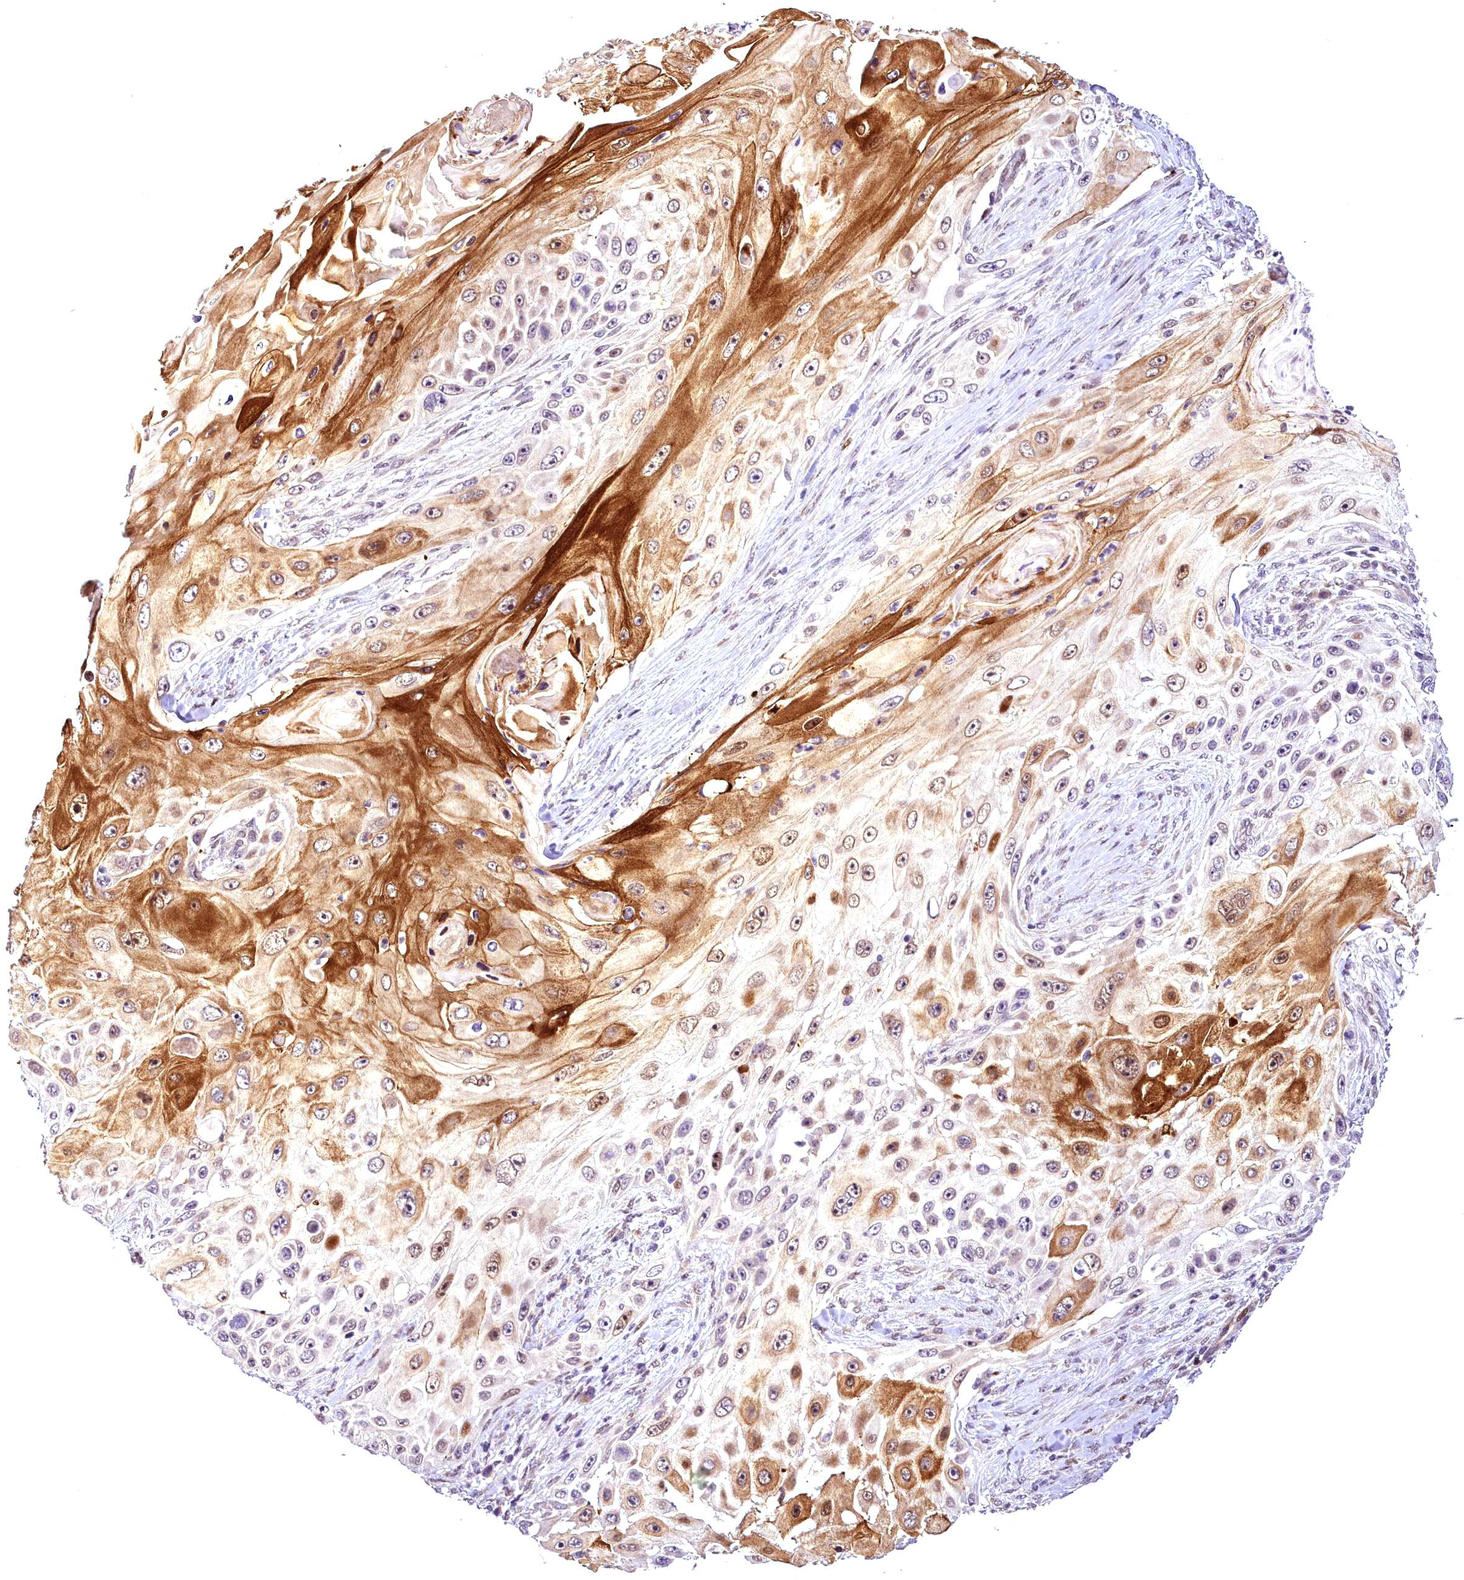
{"staining": {"intensity": "moderate", "quantity": "<25%", "location": "cytoplasmic/membranous,nuclear"}, "tissue": "skin cancer", "cell_type": "Tumor cells", "image_type": "cancer", "snomed": [{"axis": "morphology", "description": "Squamous cell carcinoma, NOS"}, {"axis": "topography", "description": "Skin"}], "caption": "Squamous cell carcinoma (skin) was stained to show a protein in brown. There is low levels of moderate cytoplasmic/membranous and nuclear positivity in about <25% of tumor cells. The staining was performed using DAB to visualize the protein expression in brown, while the nuclei were stained in blue with hematoxylin (Magnification: 20x).", "gene": "AP1M1", "patient": {"sex": "female", "age": 44}}